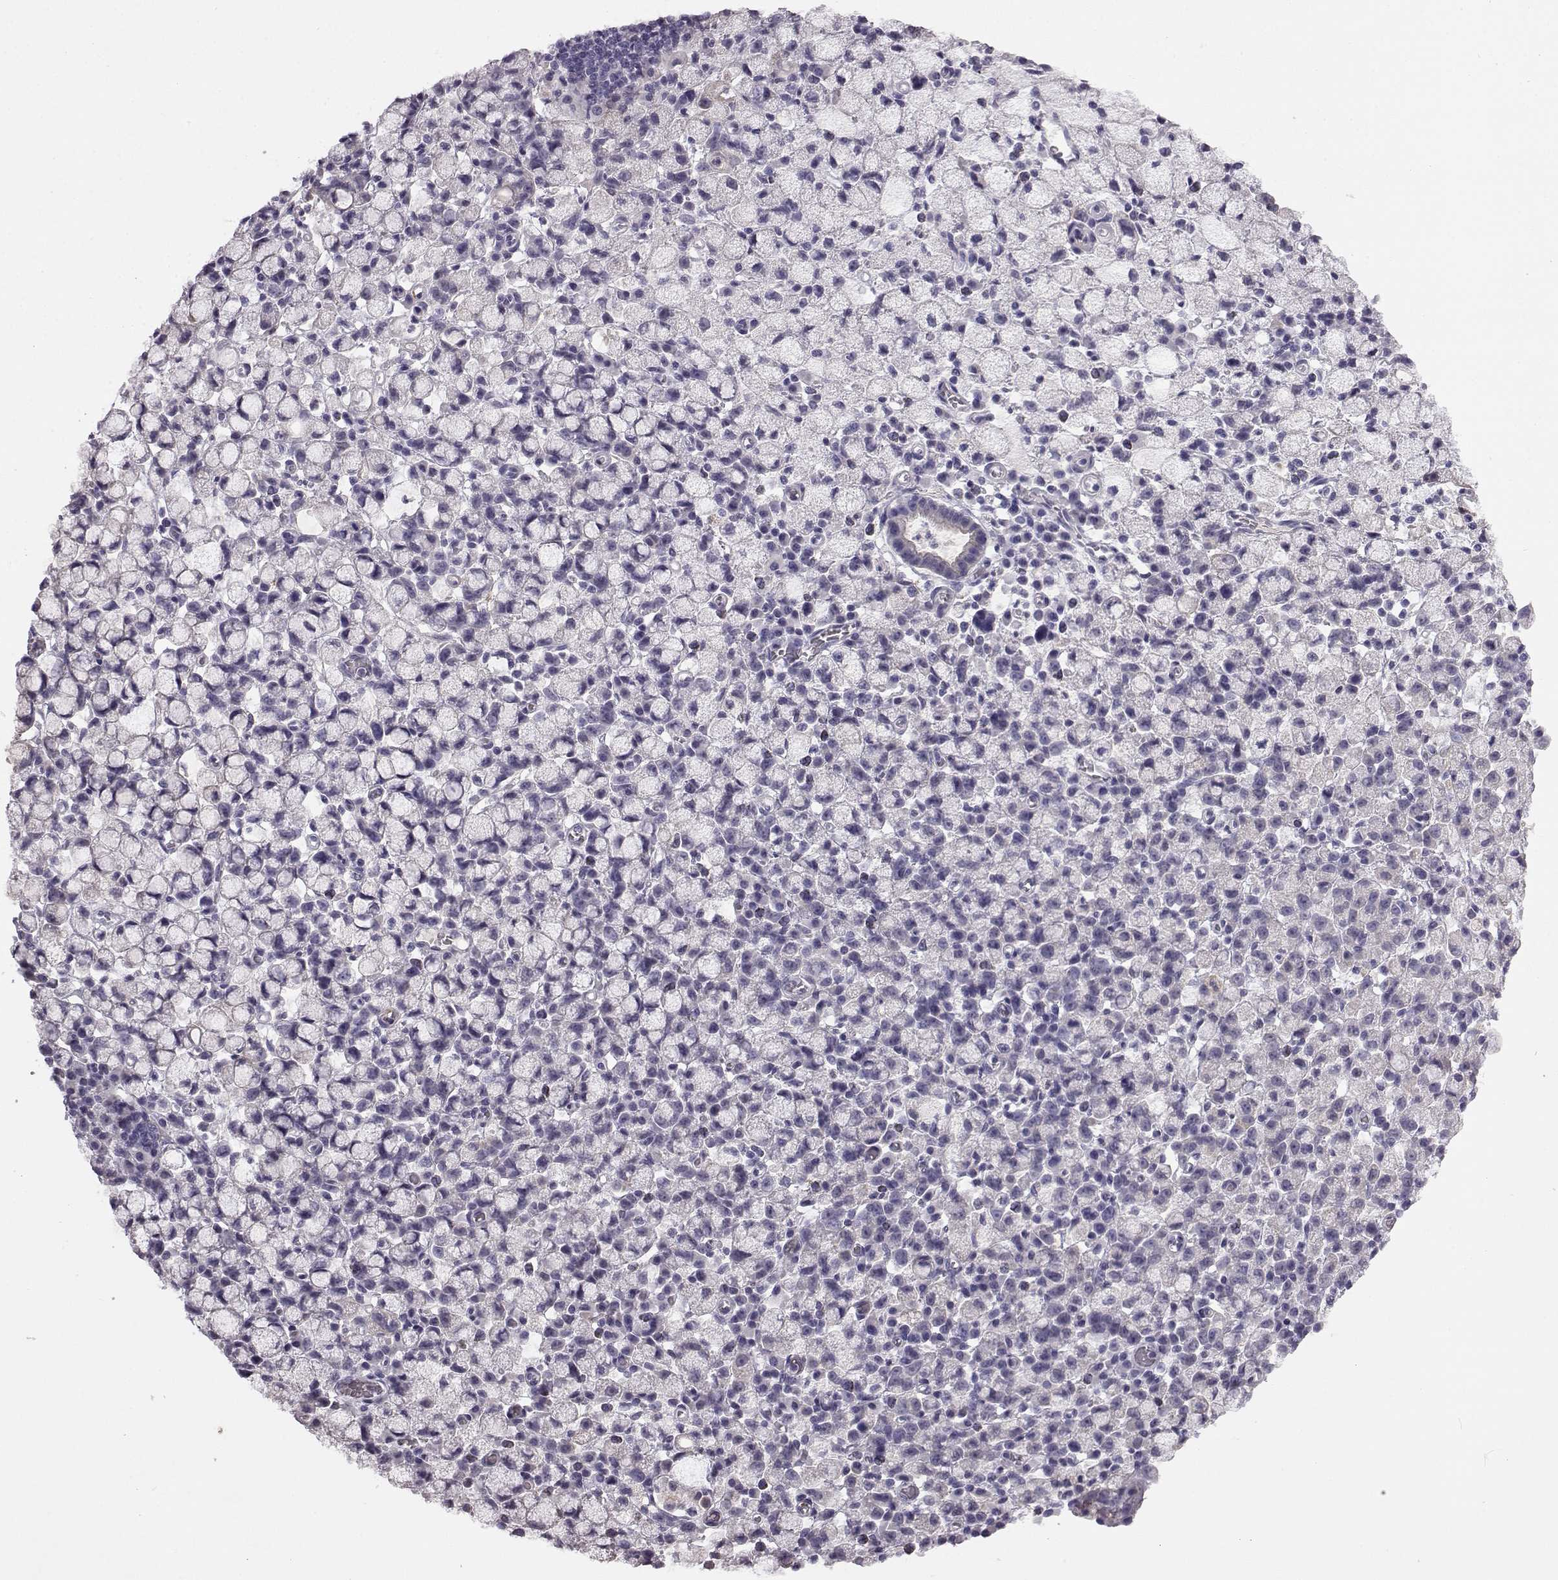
{"staining": {"intensity": "negative", "quantity": "none", "location": "none"}, "tissue": "stomach cancer", "cell_type": "Tumor cells", "image_type": "cancer", "snomed": [{"axis": "morphology", "description": "Adenocarcinoma, NOS"}, {"axis": "topography", "description": "Stomach"}], "caption": "The photomicrograph shows no significant positivity in tumor cells of stomach cancer (adenocarcinoma).", "gene": "KRT85", "patient": {"sex": "male", "age": 58}}